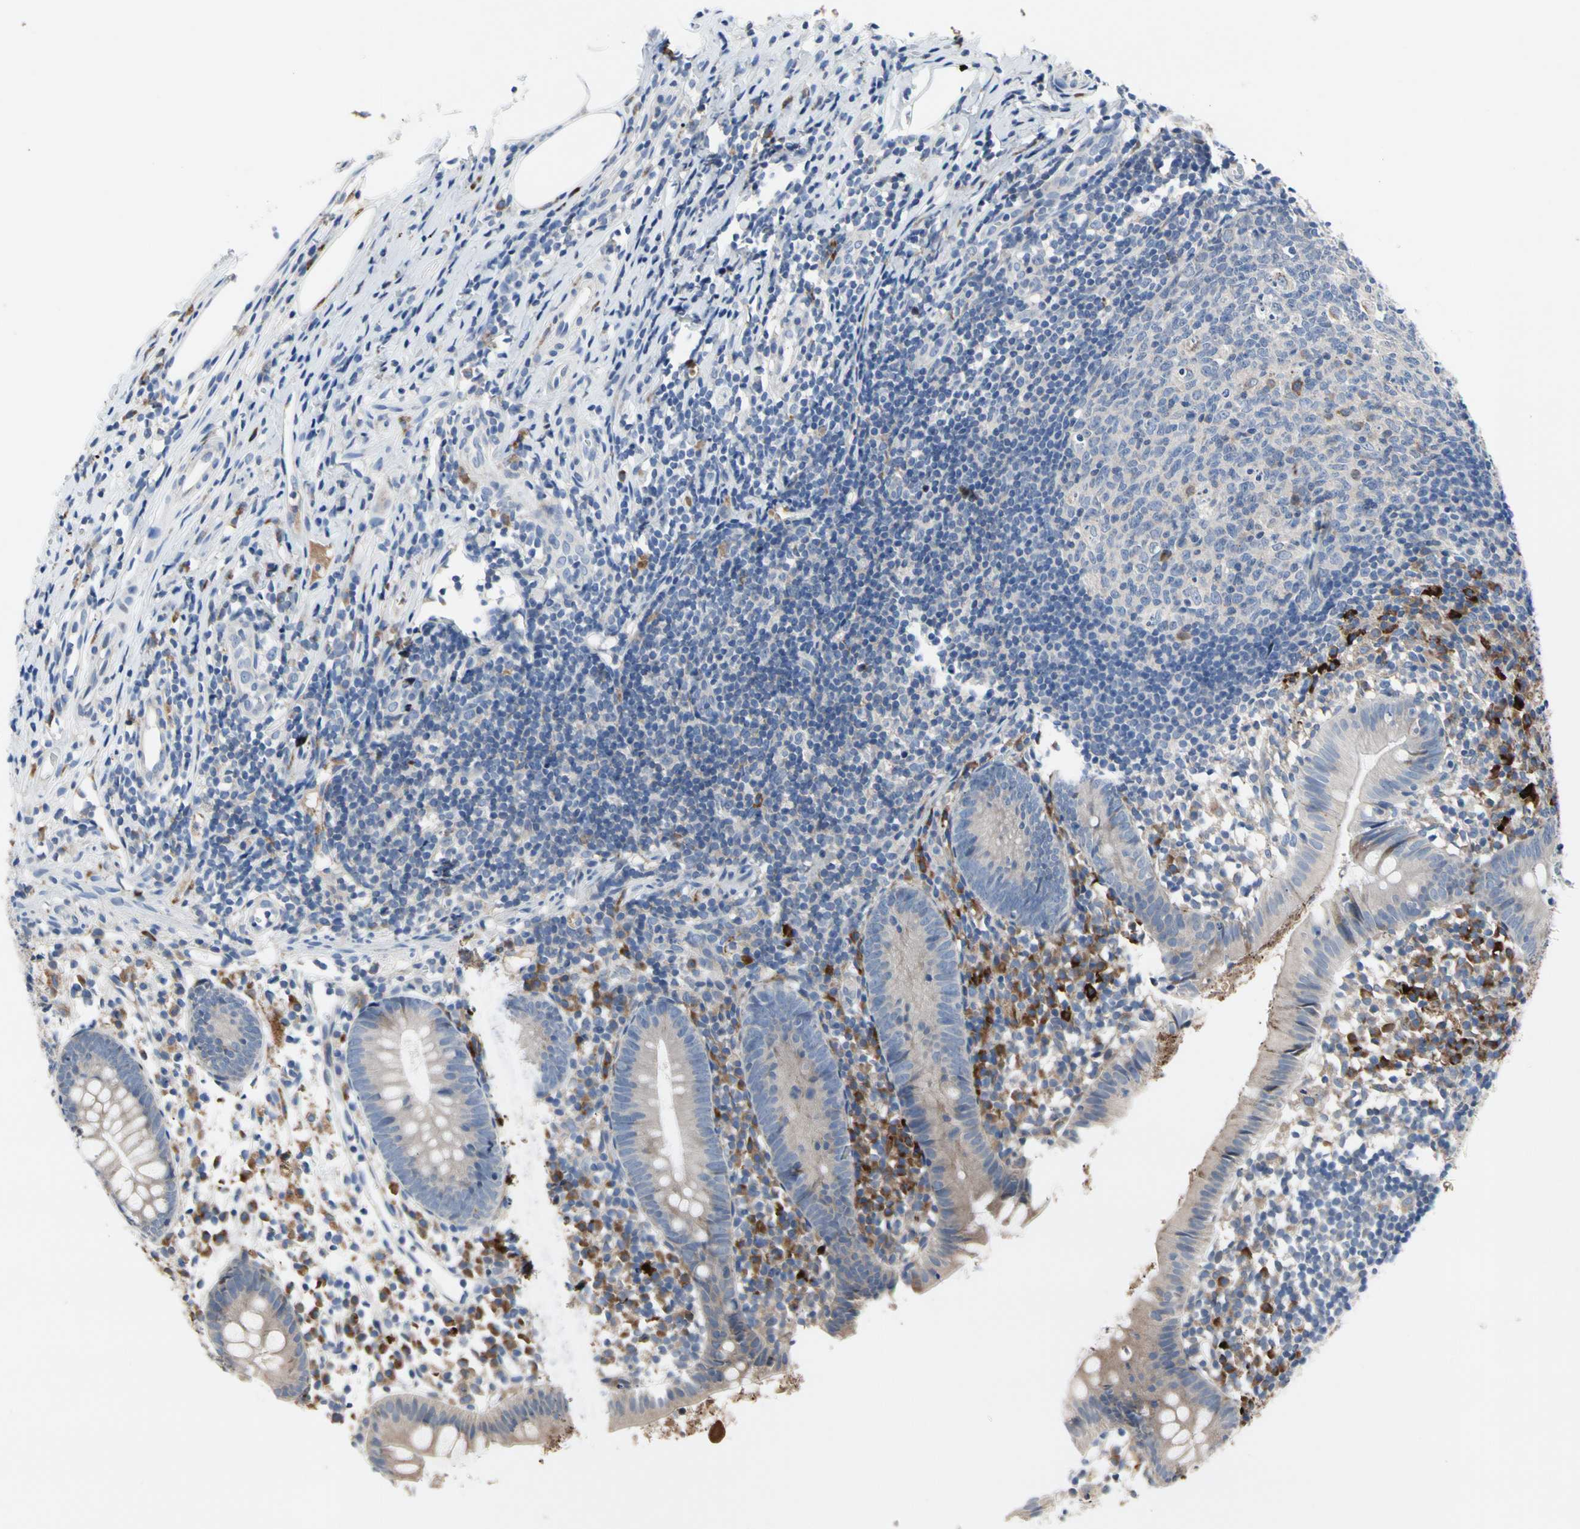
{"staining": {"intensity": "weak", "quantity": ">75%", "location": "cytoplasmic/membranous"}, "tissue": "appendix", "cell_type": "Glandular cells", "image_type": "normal", "snomed": [{"axis": "morphology", "description": "Normal tissue, NOS"}, {"axis": "topography", "description": "Appendix"}], "caption": "Brown immunohistochemical staining in normal human appendix displays weak cytoplasmic/membranous staining in about >75% of glandular cells. The protein of interest is shown in brown color, while the nuclei are stained blue.", "gene": "MMEL1", "patient": {"sex": "female", "age": 20}}